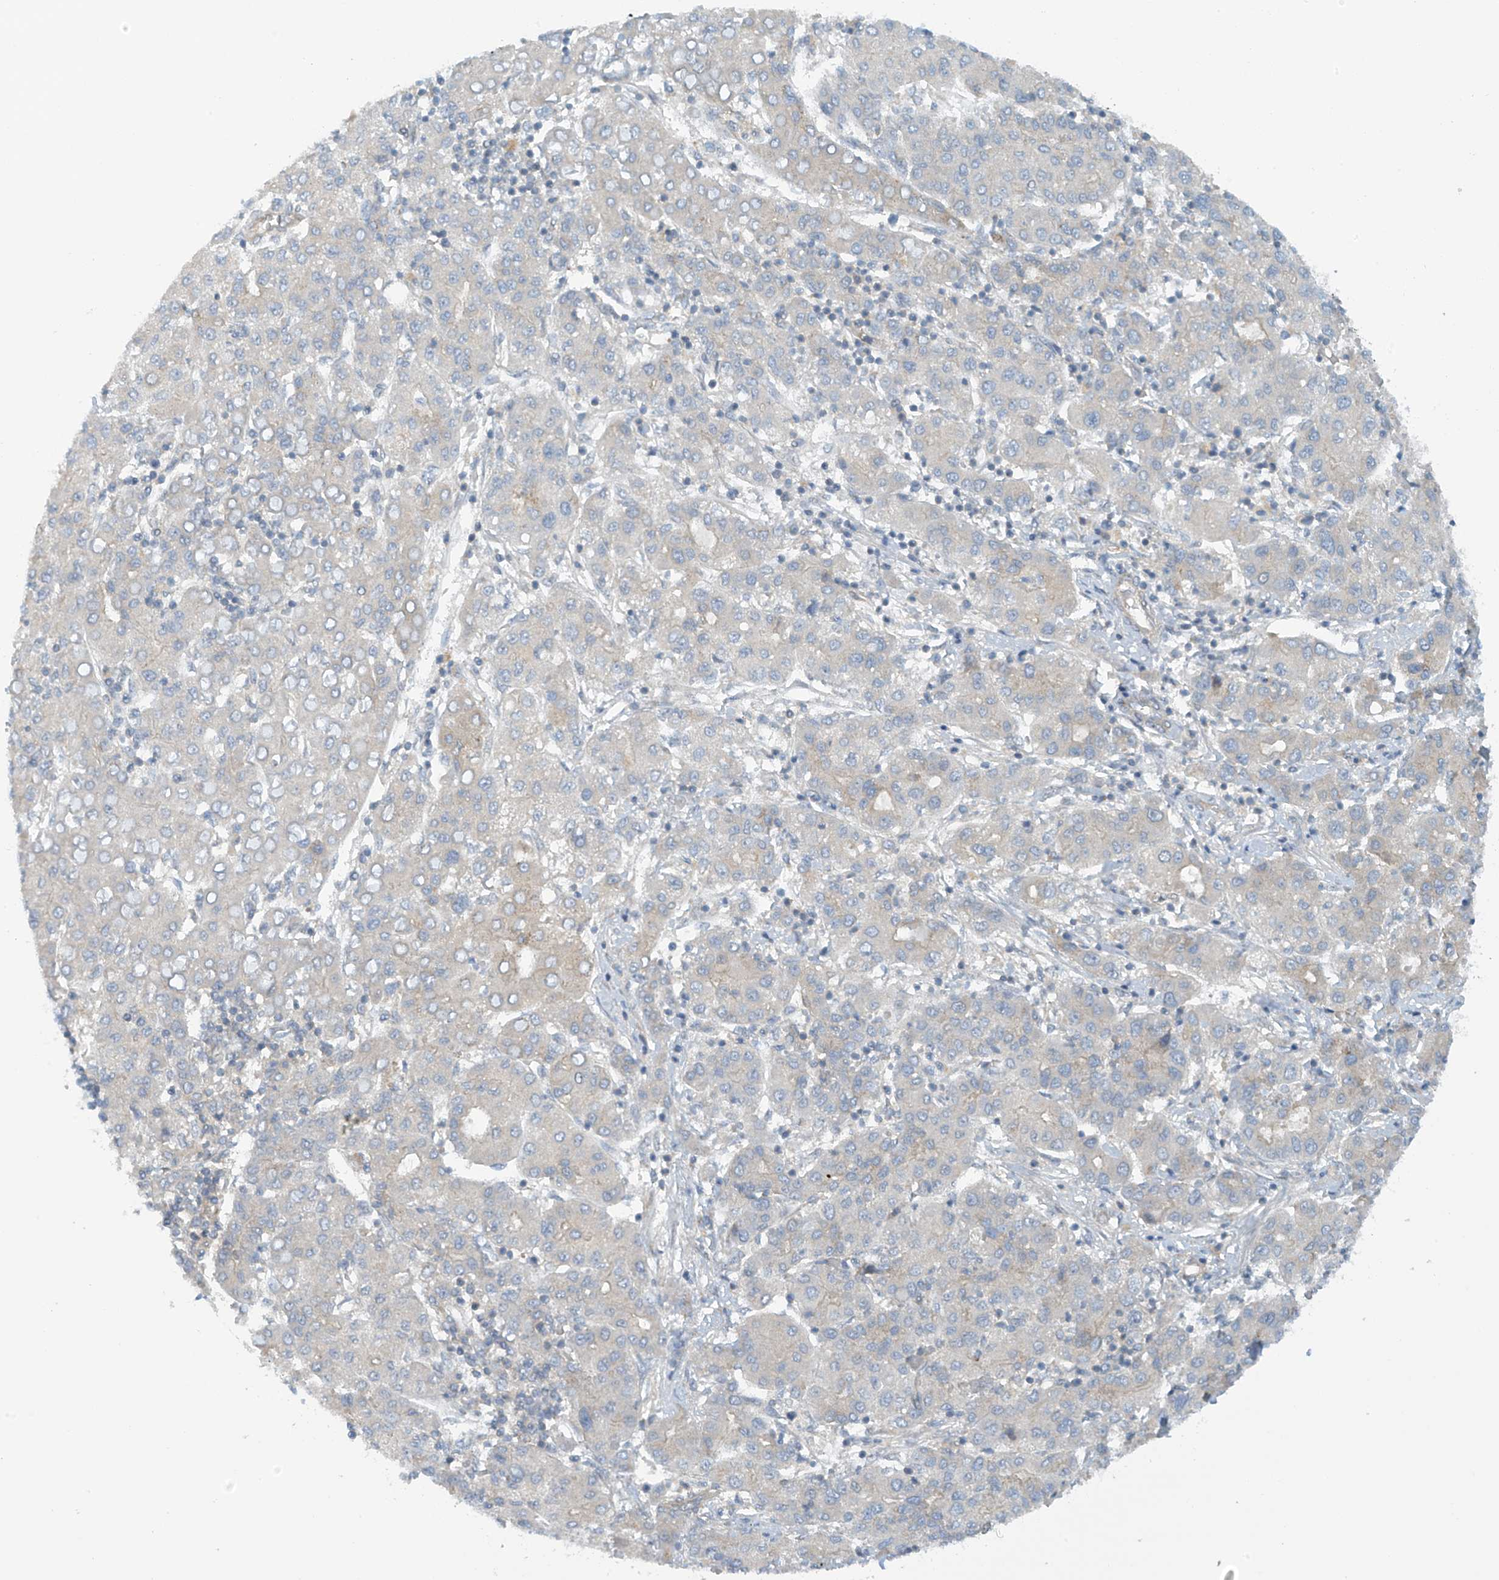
{"staining": {"intensity": "negative", "quantity": "none", "location": "none"}, "tissue": "liver cancer", "cell_type": "Tumor cells", "image_type": "cancer", "snomed": [{"axis": "morphology", "description": "Carcinoma, Hepatocellular, NOS"}, {"axis": "topography", "description": "Liver"}], "caption": "This is a micrograph of immunohistochemistry (IHC) staining of liver cancer (hepatocellular carcinoma), which shows no staining in tumor cells.", "gene": "FSD1L", "patient": {"sex": "male", "age": 65}}